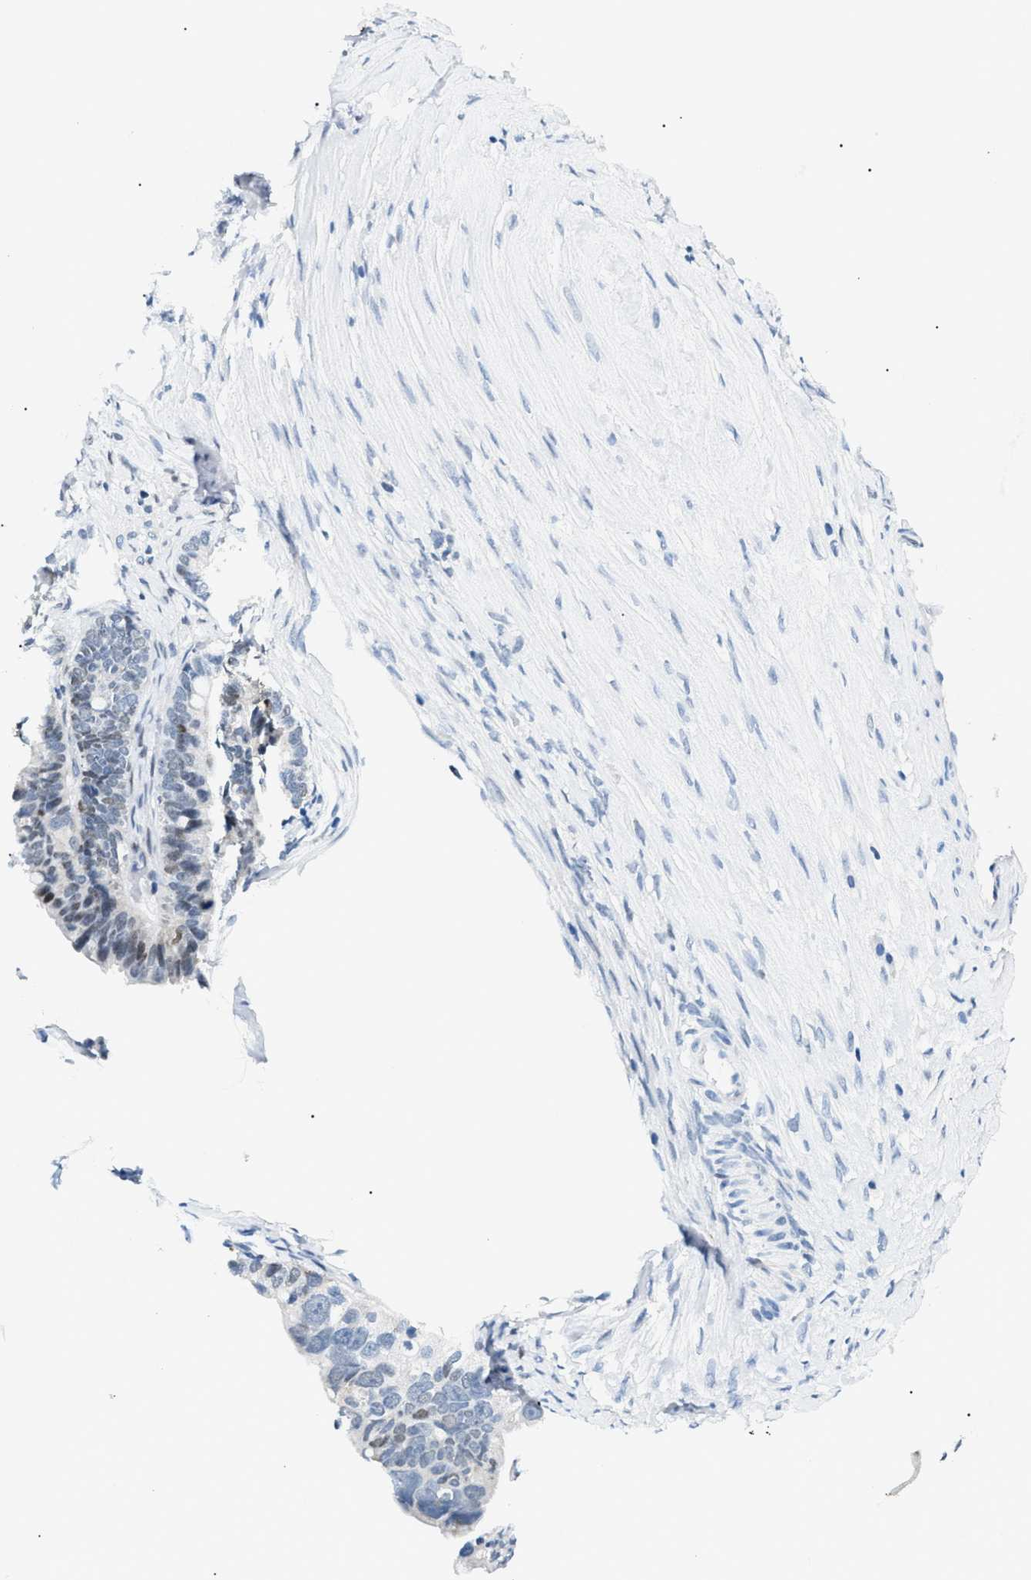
{"staining": {"intensity": "weak", "quantity": "<25%", "location": "nuclear"}, "tissue": "ovarian cancer", "cell_type": "Tumor cells", "image_type": "cancer", "snomed": [{"axis": "morphology", "description": "Cystadenocarcinoma, serous, NOS"}, {"axis": "topography", "description": "Ovary"}], "caption": "Immunohistochemistry photomicrograph of neoplastic tissue: ovarian serous cystadenocarcinoma stained with DAB reveals no significant protein staining in tumor cells.", "gene": "SMARCC1", "patient": {"sex": "female", "age": 56}}